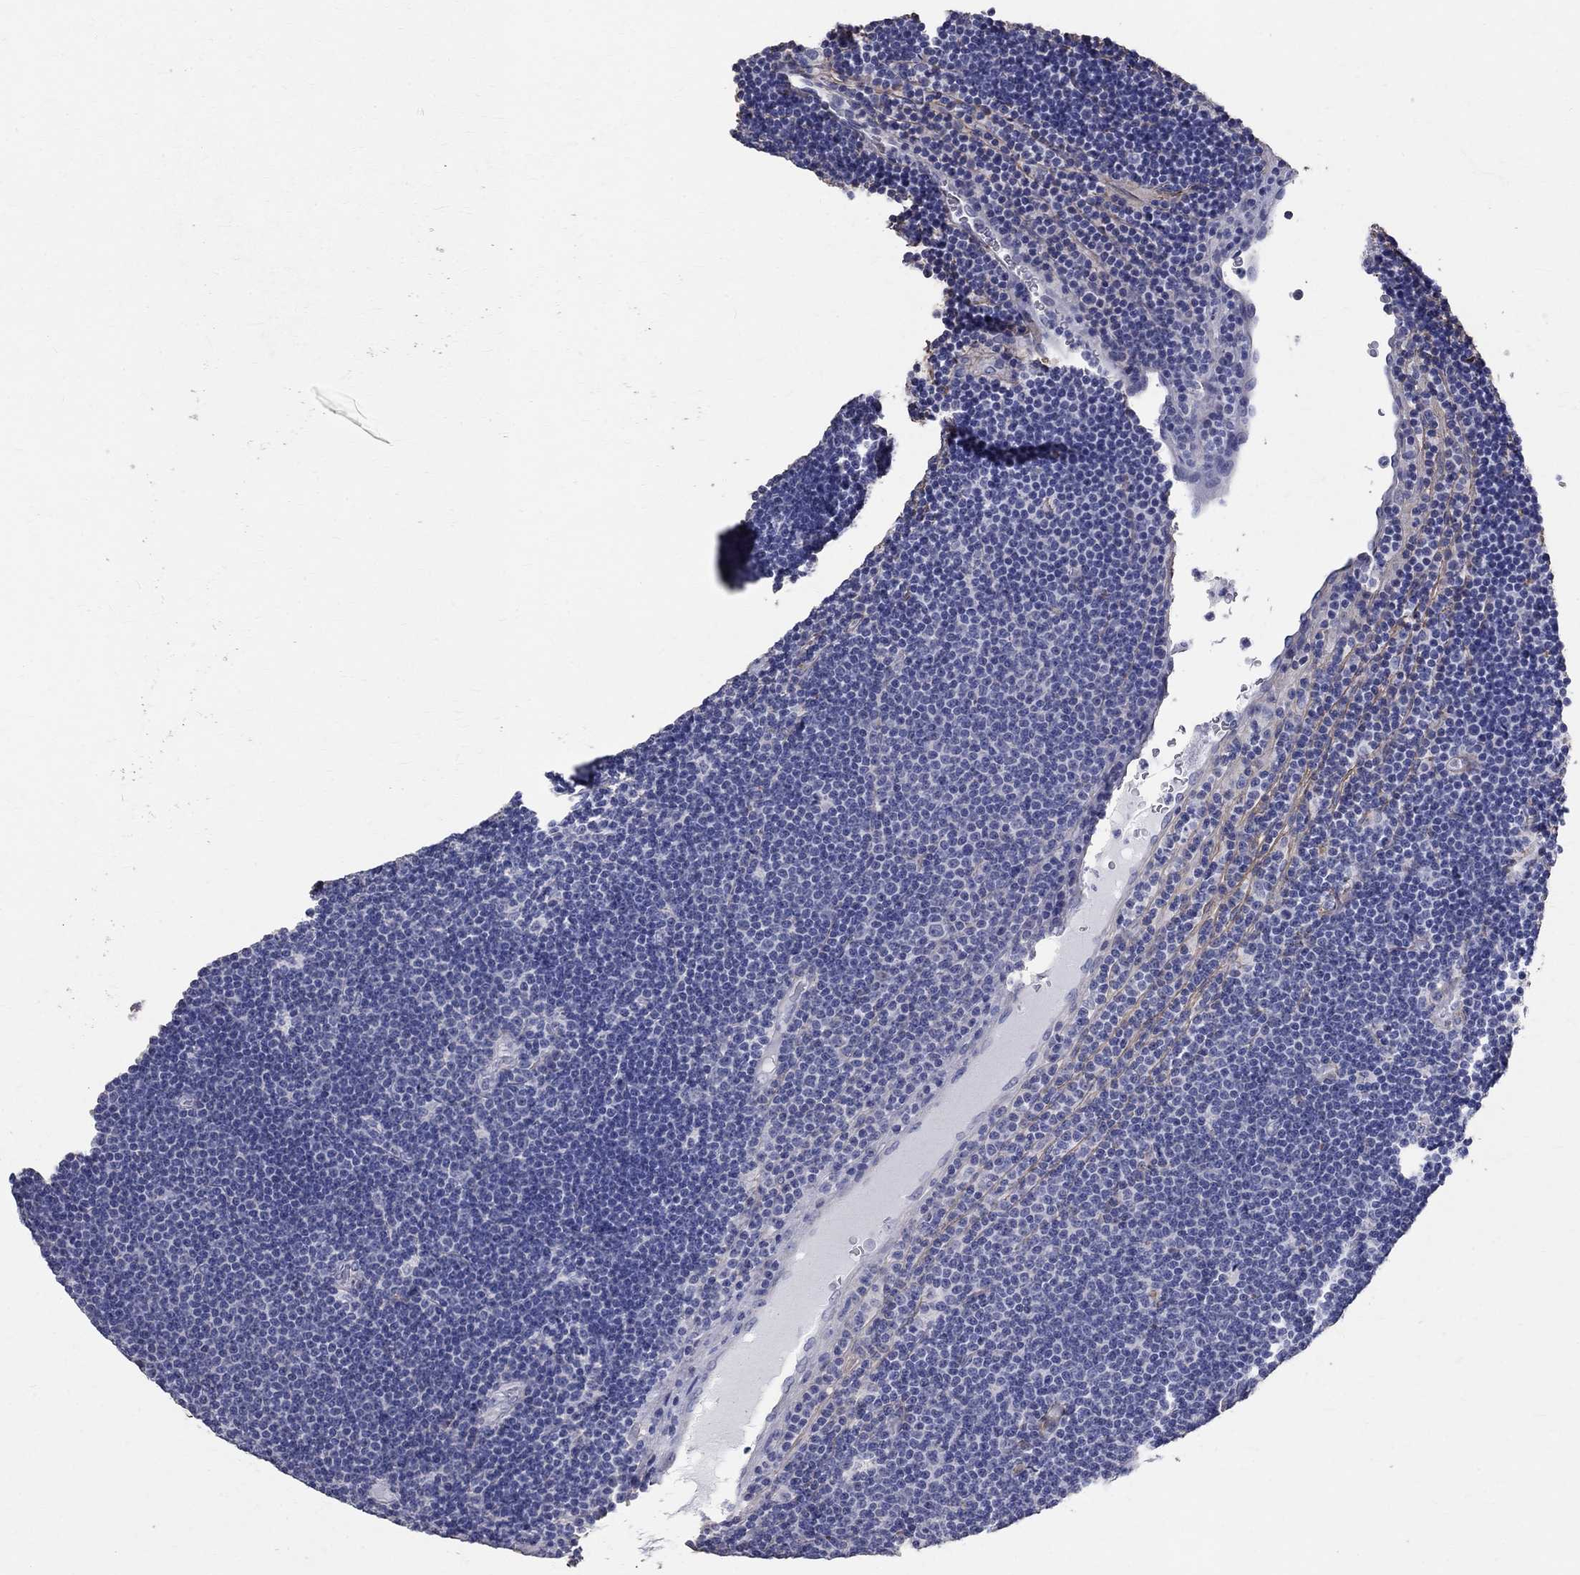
{"staining": {"intensity": "negative", "quantity": "none", "location": "none"}, "tissue": "lymphoma", "cell_type": "Tumor cells", "image_type": "cancer", "snomed": [{"axis": "morphology", "description": "Malignant lymphoma, non-Hodgkin's type, Low grade"}, {"axis": "topography", "description": "Brain"}], "caption": "High power microscopy photomicrograph of an immunohistochemistry photomicrograph of malignant lymphoma, non-Hodgkin's type (low-grade), revealing no significant staining in tumor cells.", "gene": "ANXA10", "patient": {"sex": "female", "age": 66}}